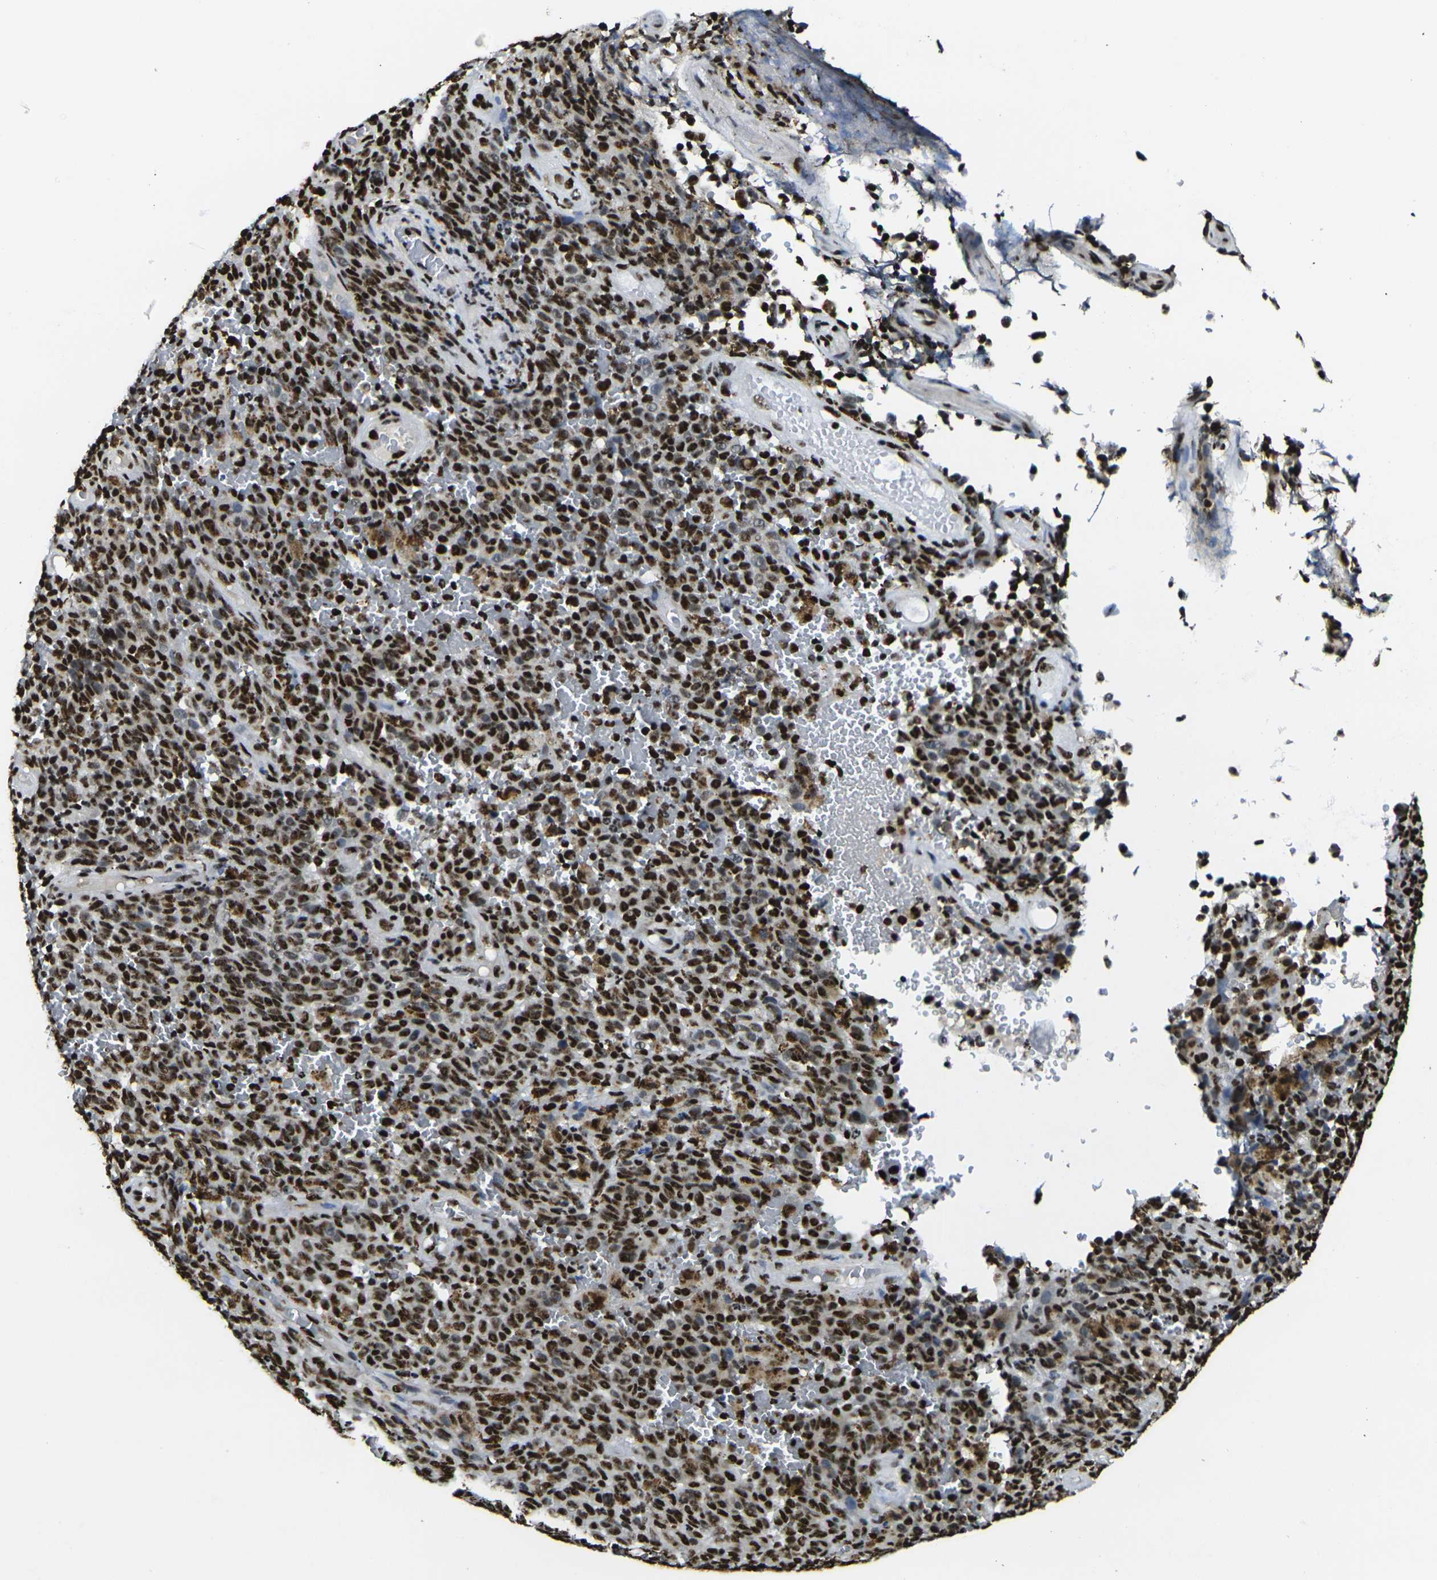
{"staining": {"intensity": "strong", "quantity": ">75%", "location": "nuclear"}, "tissue": "melanoma", "cell_type": "Tumor cells", "image_type": "cancer", "snomed": [{"axis": "morphology", "description": "Malignant melanoma, NOS"}, {"axis": "topography", "description": "Skin"}], "caption": "This is a histology image of IHC staining of malignant melanoma, which shows strong staining in the nuclear of tumor cells.", "gene": "SMARCC1", "patient": {"sex": "female", "age": 82}}